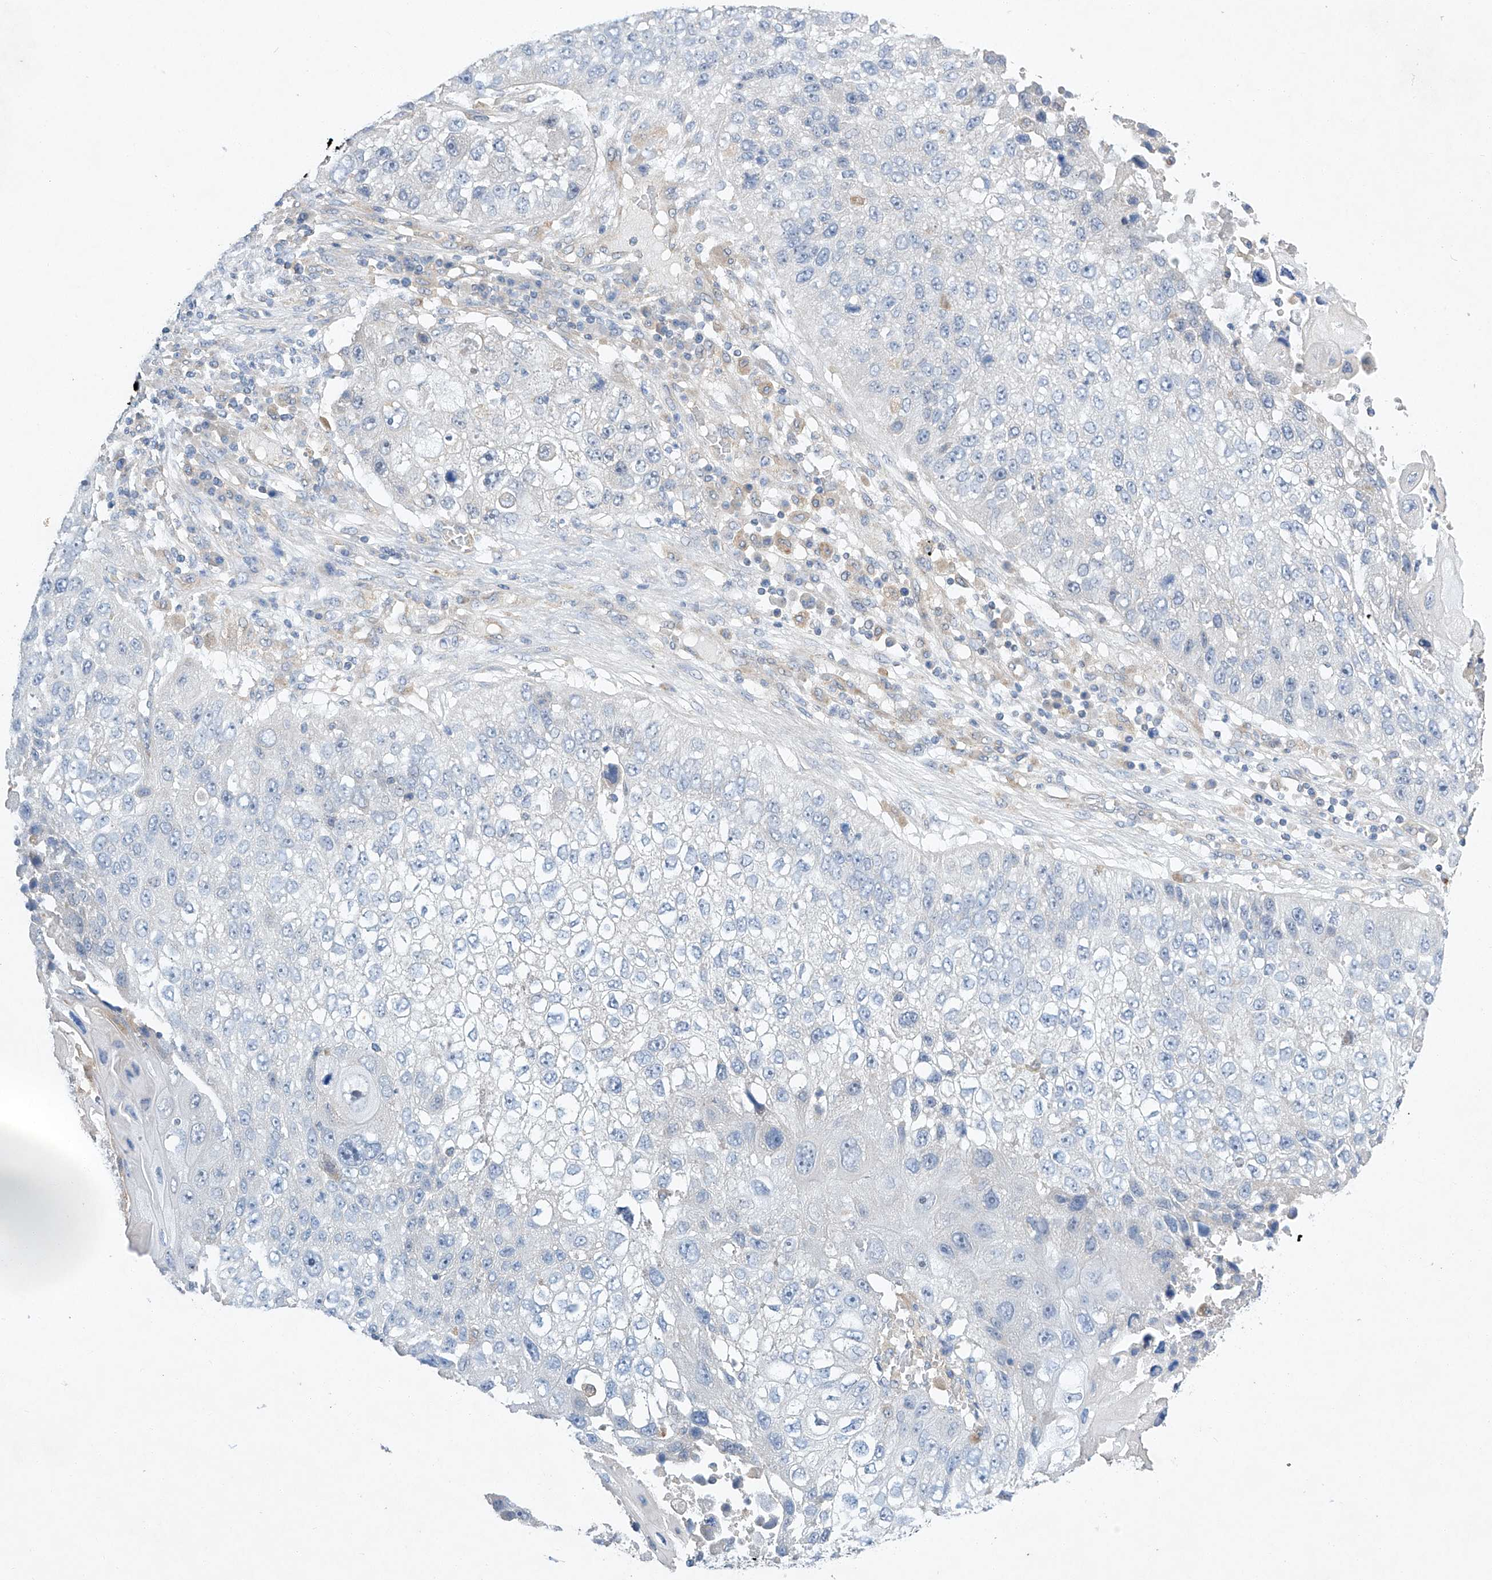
{"staining": {"intensity": "negative", "quantity": "none", "location": "none"}, "tissue": "lung cancer", "cell_type": "Tumor cells", "image_type": "cancer", "snomed": [{"axis": "morphology", "description": "Squamous cell carcinoma, NOS"}, {"axis": "topography", "description": "Lung"}], "caption": "High magnification brightfield microscopy of lung cancer stained with DAB (brown) and counterstained with hematoxylin (blue): tumor cells show no significant positivity.", "gene": "AMD1", "patient": {"sex": "male", "age": 61}}